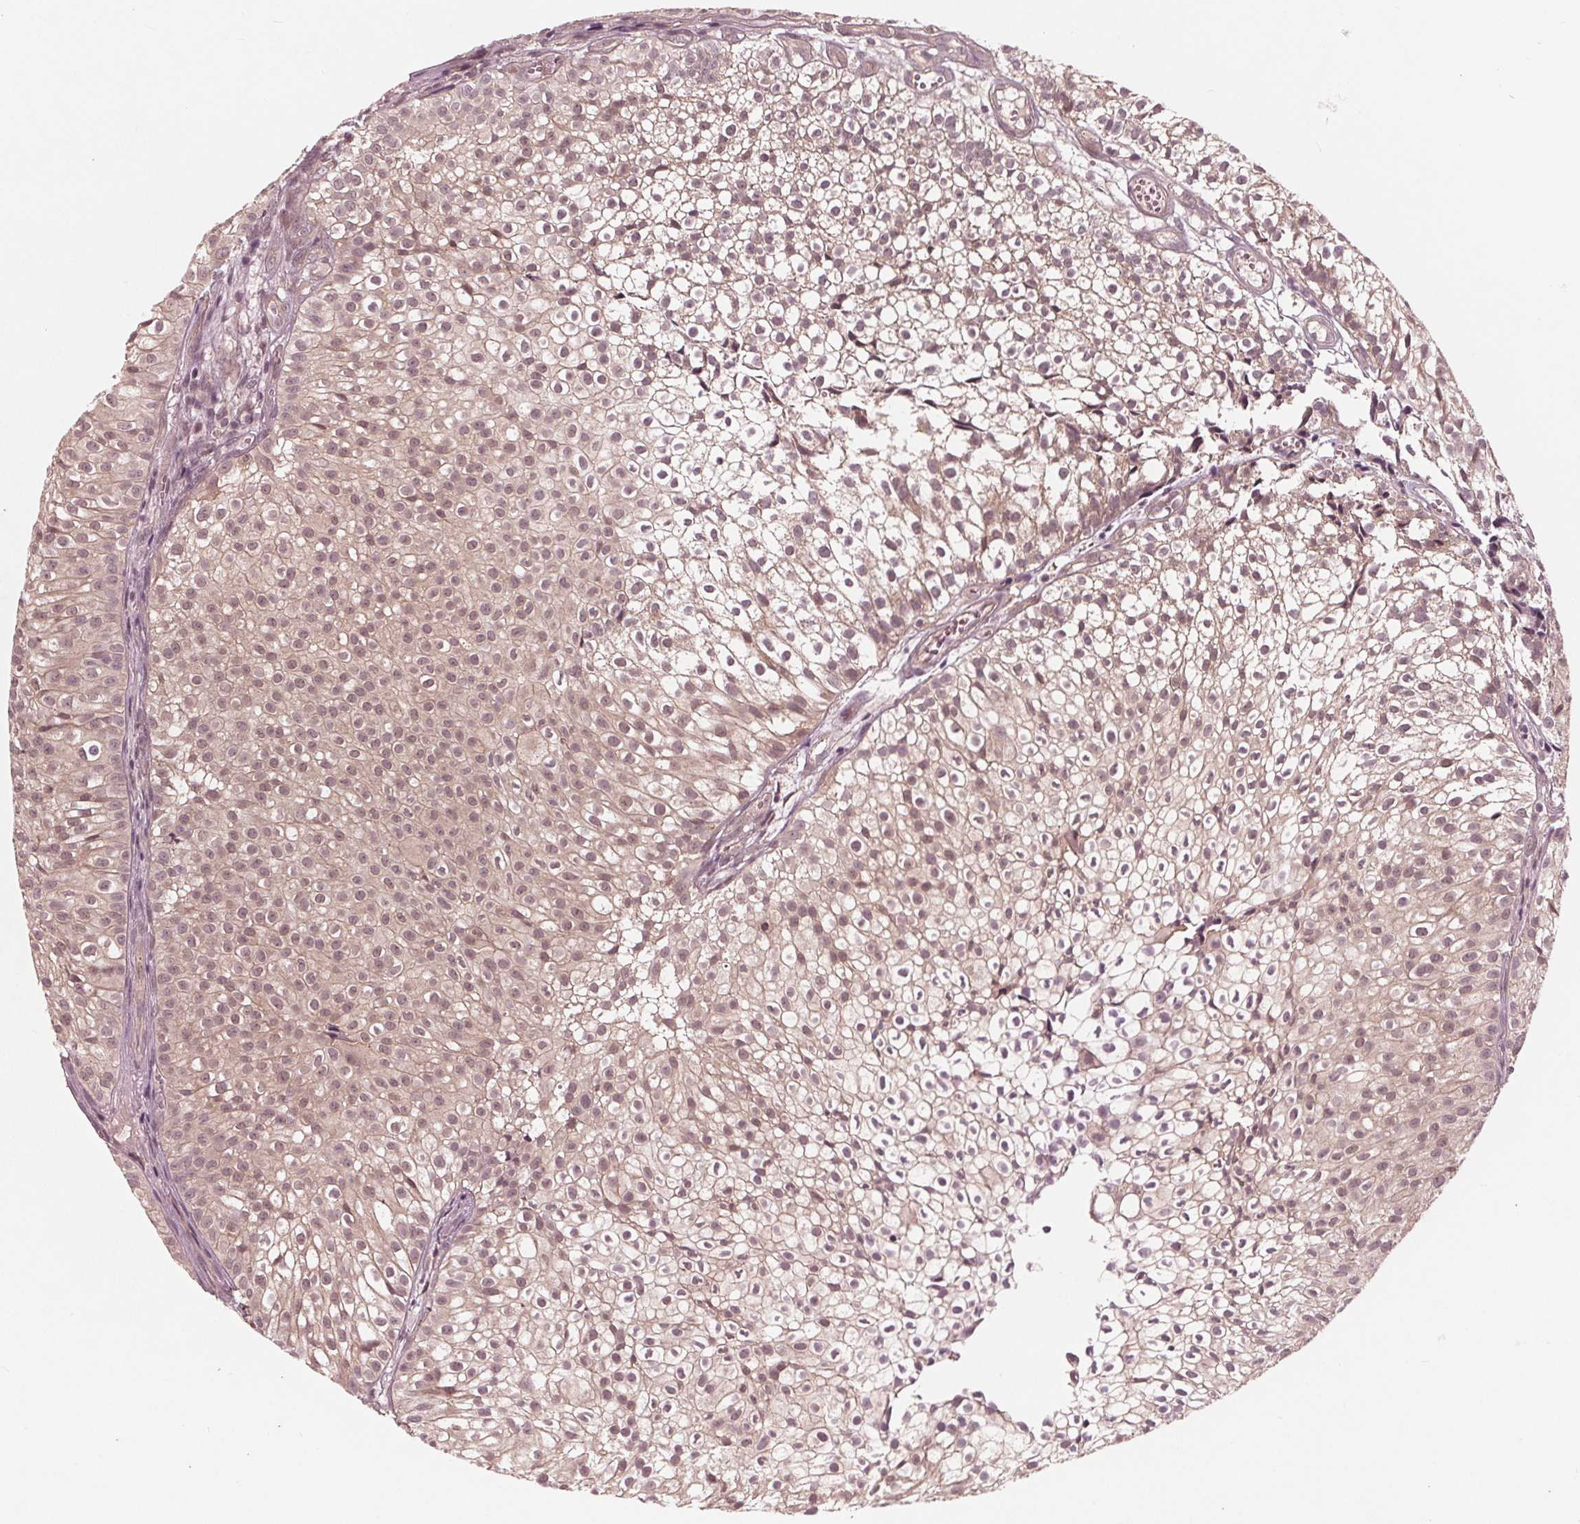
{"staining": {"intensity": "weak", "quantity": "25%-75%", "location": "cytoplasmic/membranous,nuclear"}, "tissue": "urothelial cancer", "cell_type": "Tumor cells", "image_type": "cancer", "snomed": [{"axis": "morphology", "description": "Urothelial carcinoma, Low grade"}, {"axis": "topography", "description": "Urinary bladder"}], "caption": "Immunohistochemical staining of human urothelial cancer reveals low levels of weak cytoplasmic/membranous and nuclear protein expression in about 25%-75% of tumor cells. The protein of interest is stained brown, and the nuclei are stained in blue (DAB IHC with brightfield microscopy, high magnification).", "gene": "UBALD1", "patient": {"sex": "male", "age": 70}}